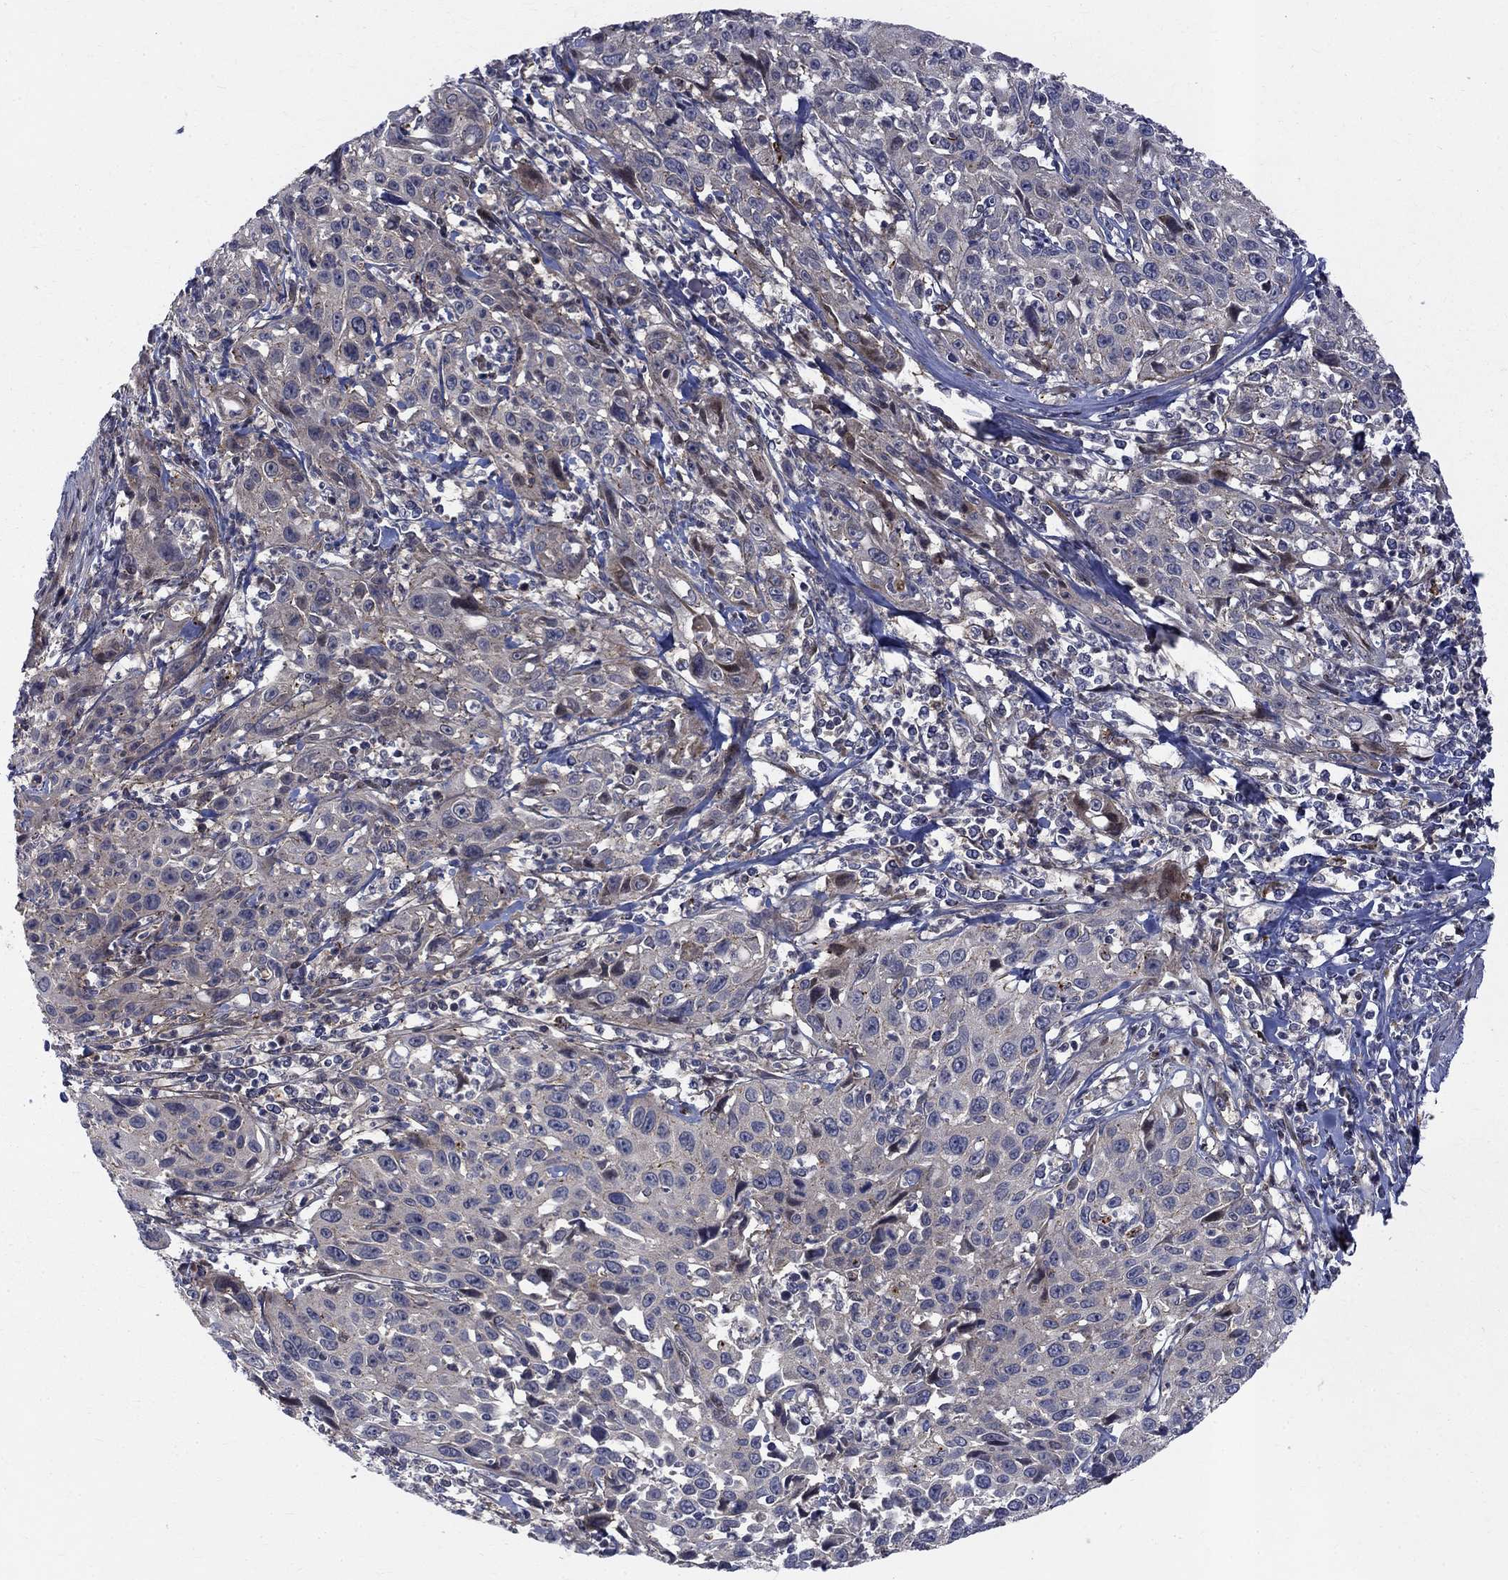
{"staining": {"intensity": "negative", "quantity": "none", "location": "none"}, "tissue": "cervical cancer", "cell_type": "Tumor cells", "image_type": "cancer", "snomed": [{"axis": "morphology", "description": "Squamous cell carcinoma, NOS"}, {"axis": "topography", "description": "Cervix"}], "caption": "Immunohistochemical staining of human cervical cancer displays no significant positivity in tumor cells. (DAB immunohistochemistry (IHC), high magnification).", "gene": "WDR19", "patient": {"sex": "female", "age": 26}}